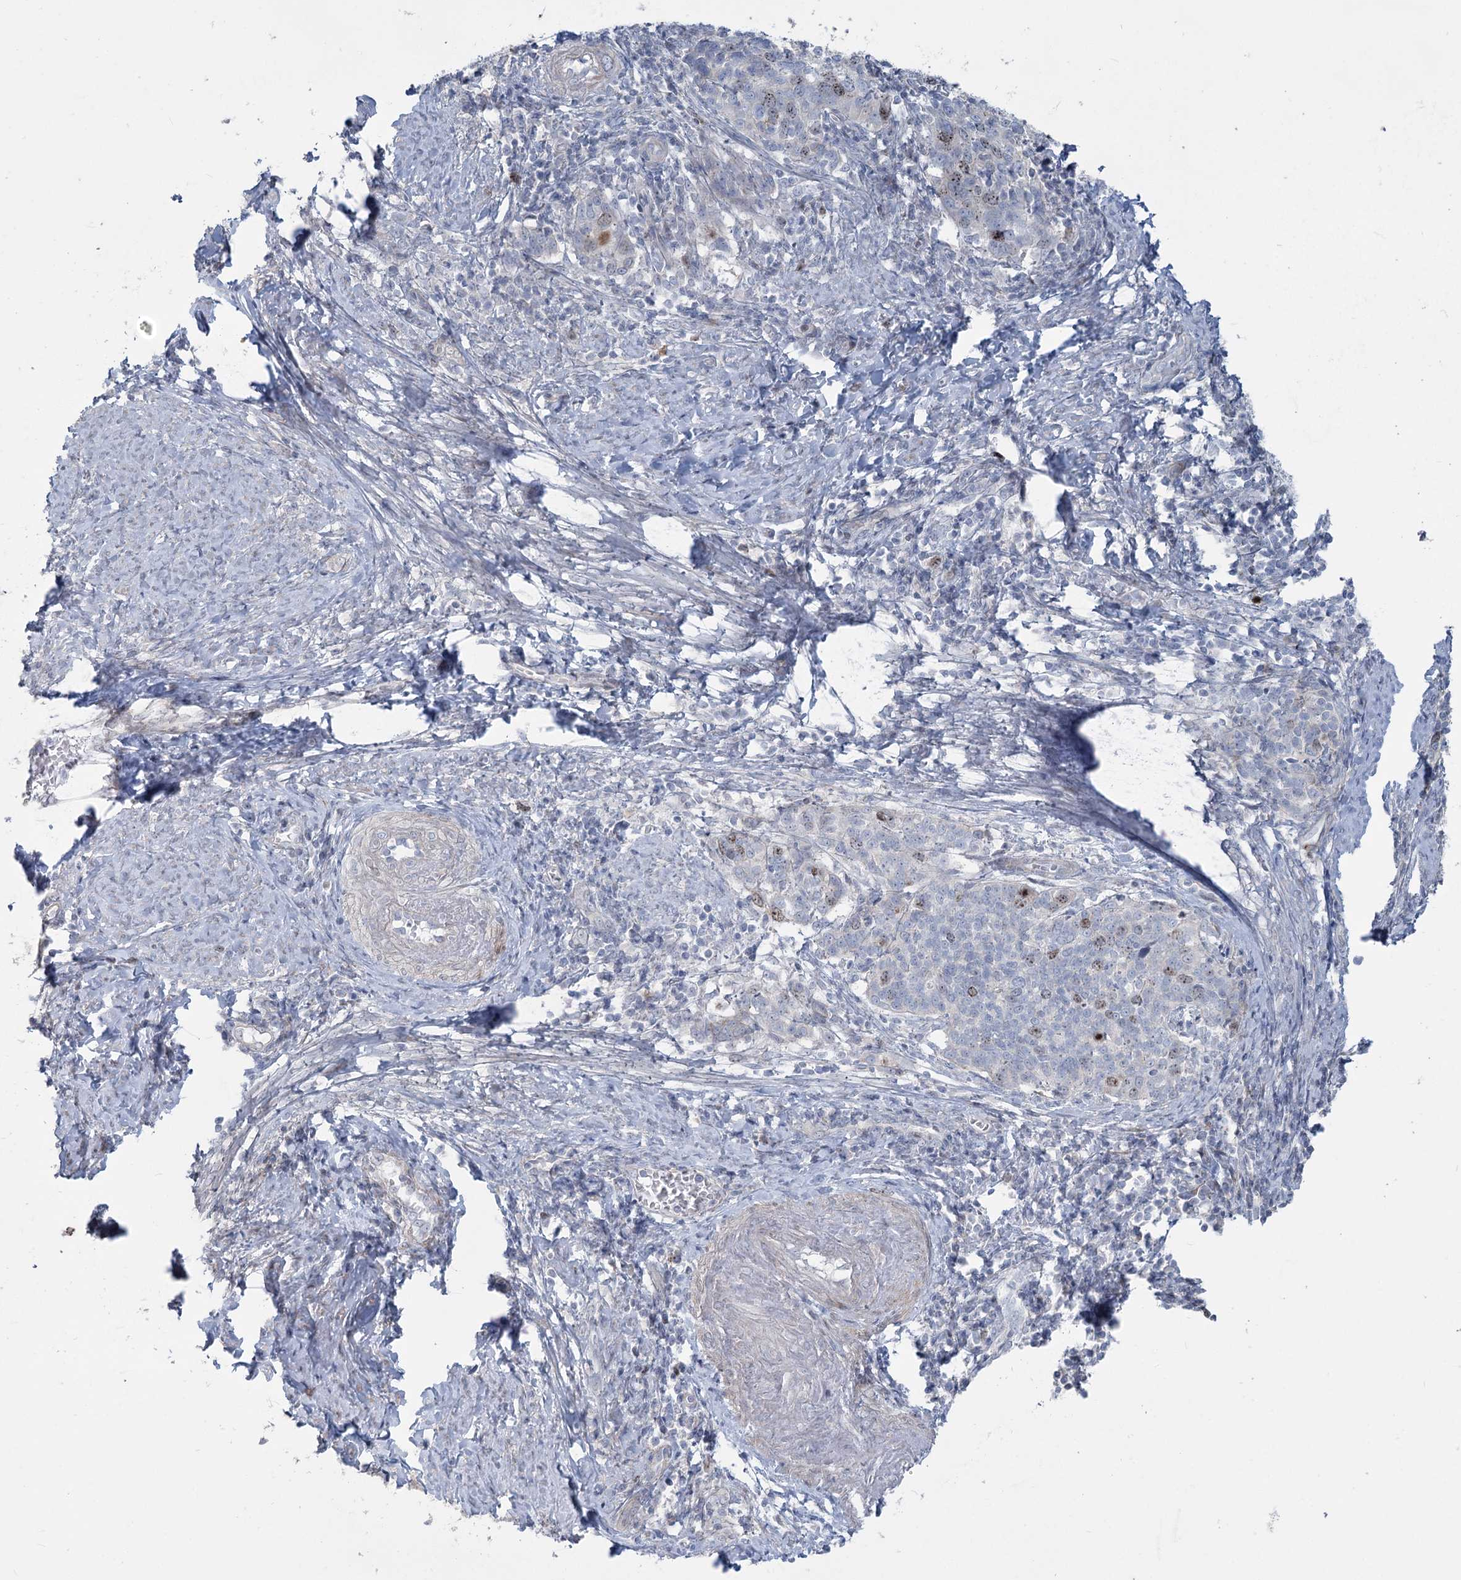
{"staining": {"intensity": "weak", "quantity": "25%-75%", "location": "nuclear"}, "tissue": "cervical cancer", "cell_type": "Tumor cells", "image_type": "cancer", "snomed": [{"axis": "morphology", "description": "Squamous cell carcinoma, NOS"}, {"axis": "topography", "description": "Cervix"}], "caption": "Tumor cells show low levels of weak nuclear staining in approximately 25%-75% of cells in human squamous cell carcinoma (cervical).", "gene": "ABITRAM", "patient": {"sex": "female", "age": 39}}